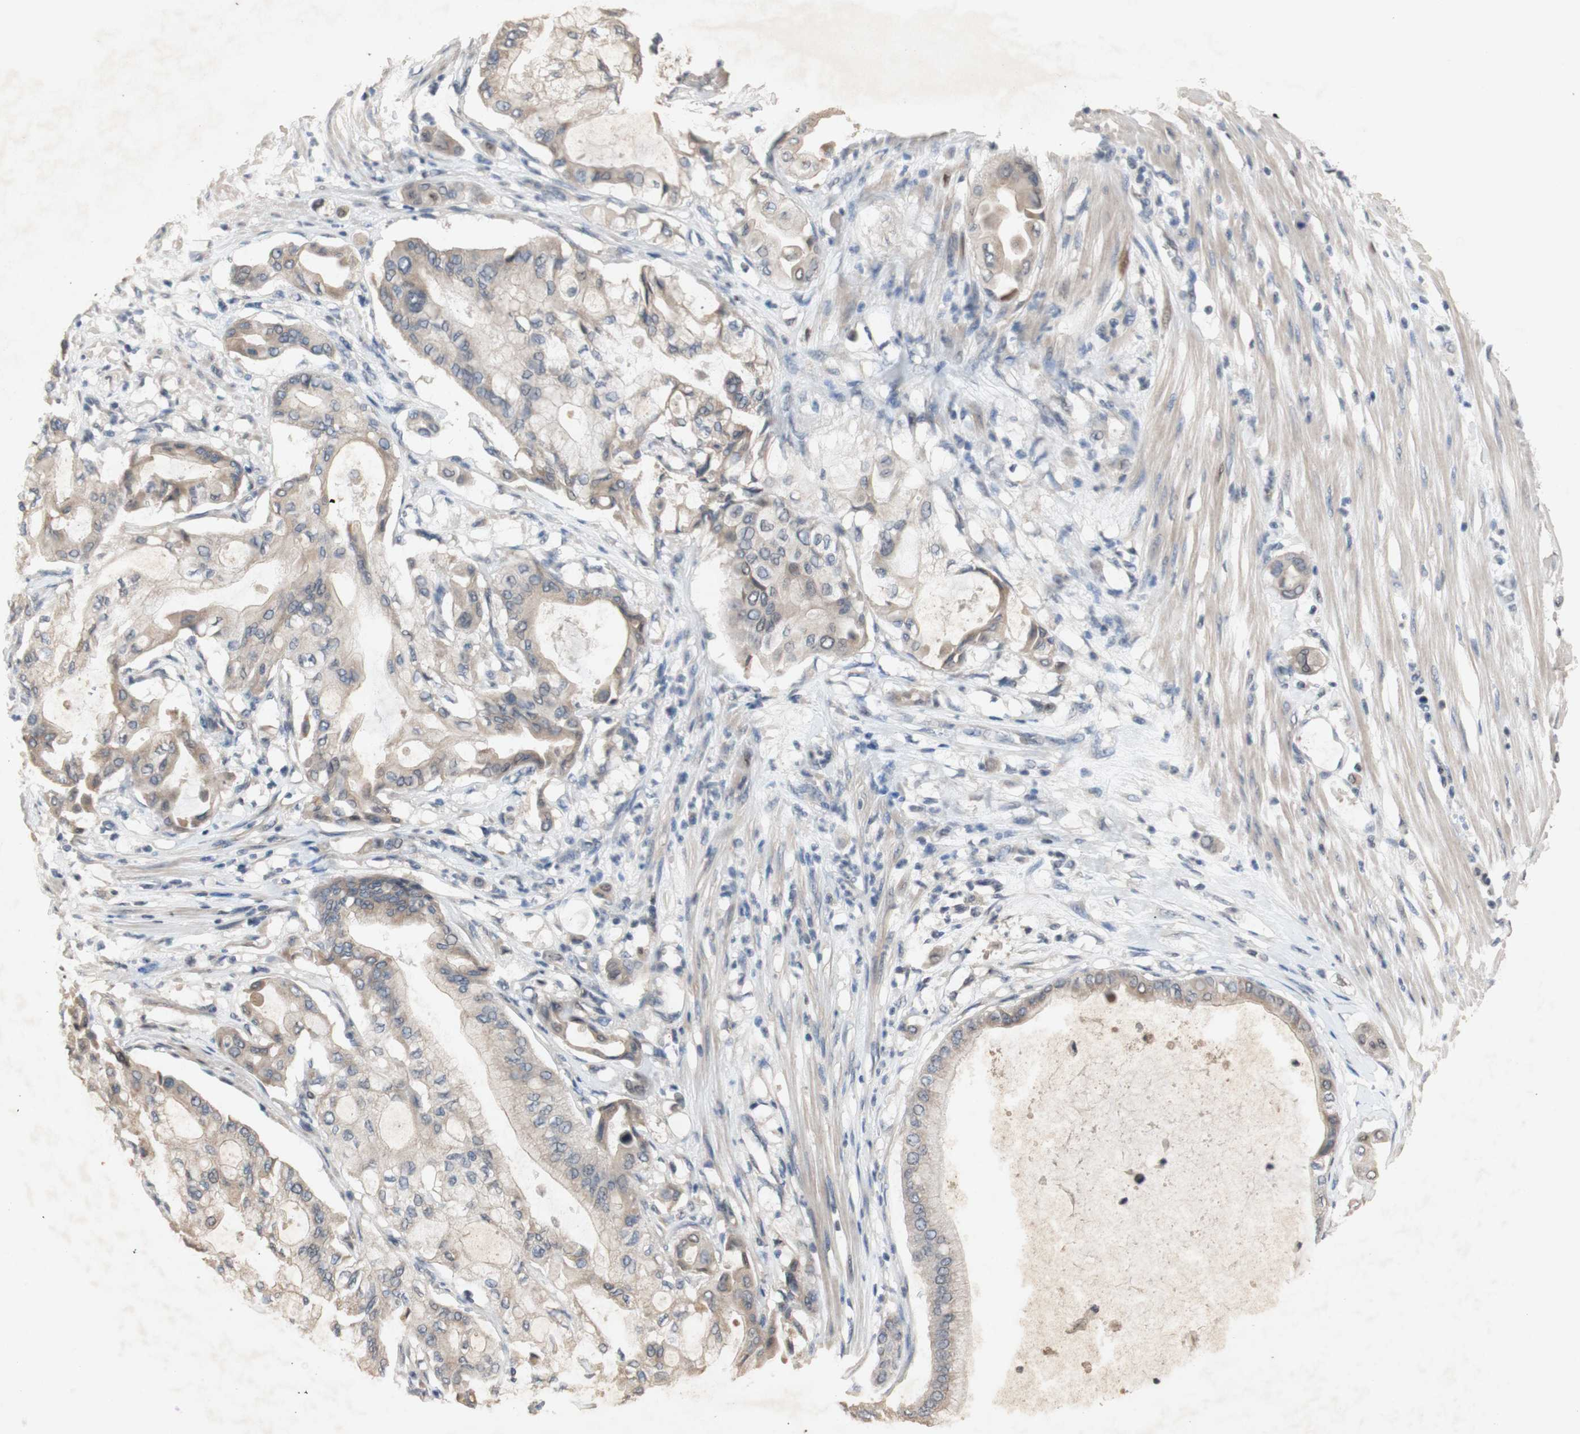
{"staining": {"intensity": "weak", "quantity": ">75%", "location": "cytoplasmic/membranous"}, "tissue": "pancreatic cancer", "cell_type": "Tumor cells", "image_type": "cancer", "snomed": [{"axis": "morphology", "description": "Adenocarcinoma, NOS"}, {"axis": "morphology", "description": "Adenocarcinoma, metastatic, NOS"}, {"axis": "topography", "description": "Lymph node"}, {"axis": "topography", "description": "Pancreas"}, {"axis": "topography", "description": "Duodenum"}], "caption": "Pancreatic cancer tissue reveals weak cytoplasmic/membranous staining in approximately >75% of tumor cells Using DAB (3,3'-diaminobenzidine) (brown) and hematoxylin (blue) stains, captured at high magnification using brightfield microscopy.", "gene": "FOSB", "patient": {"sex": "female", "age": 64}}